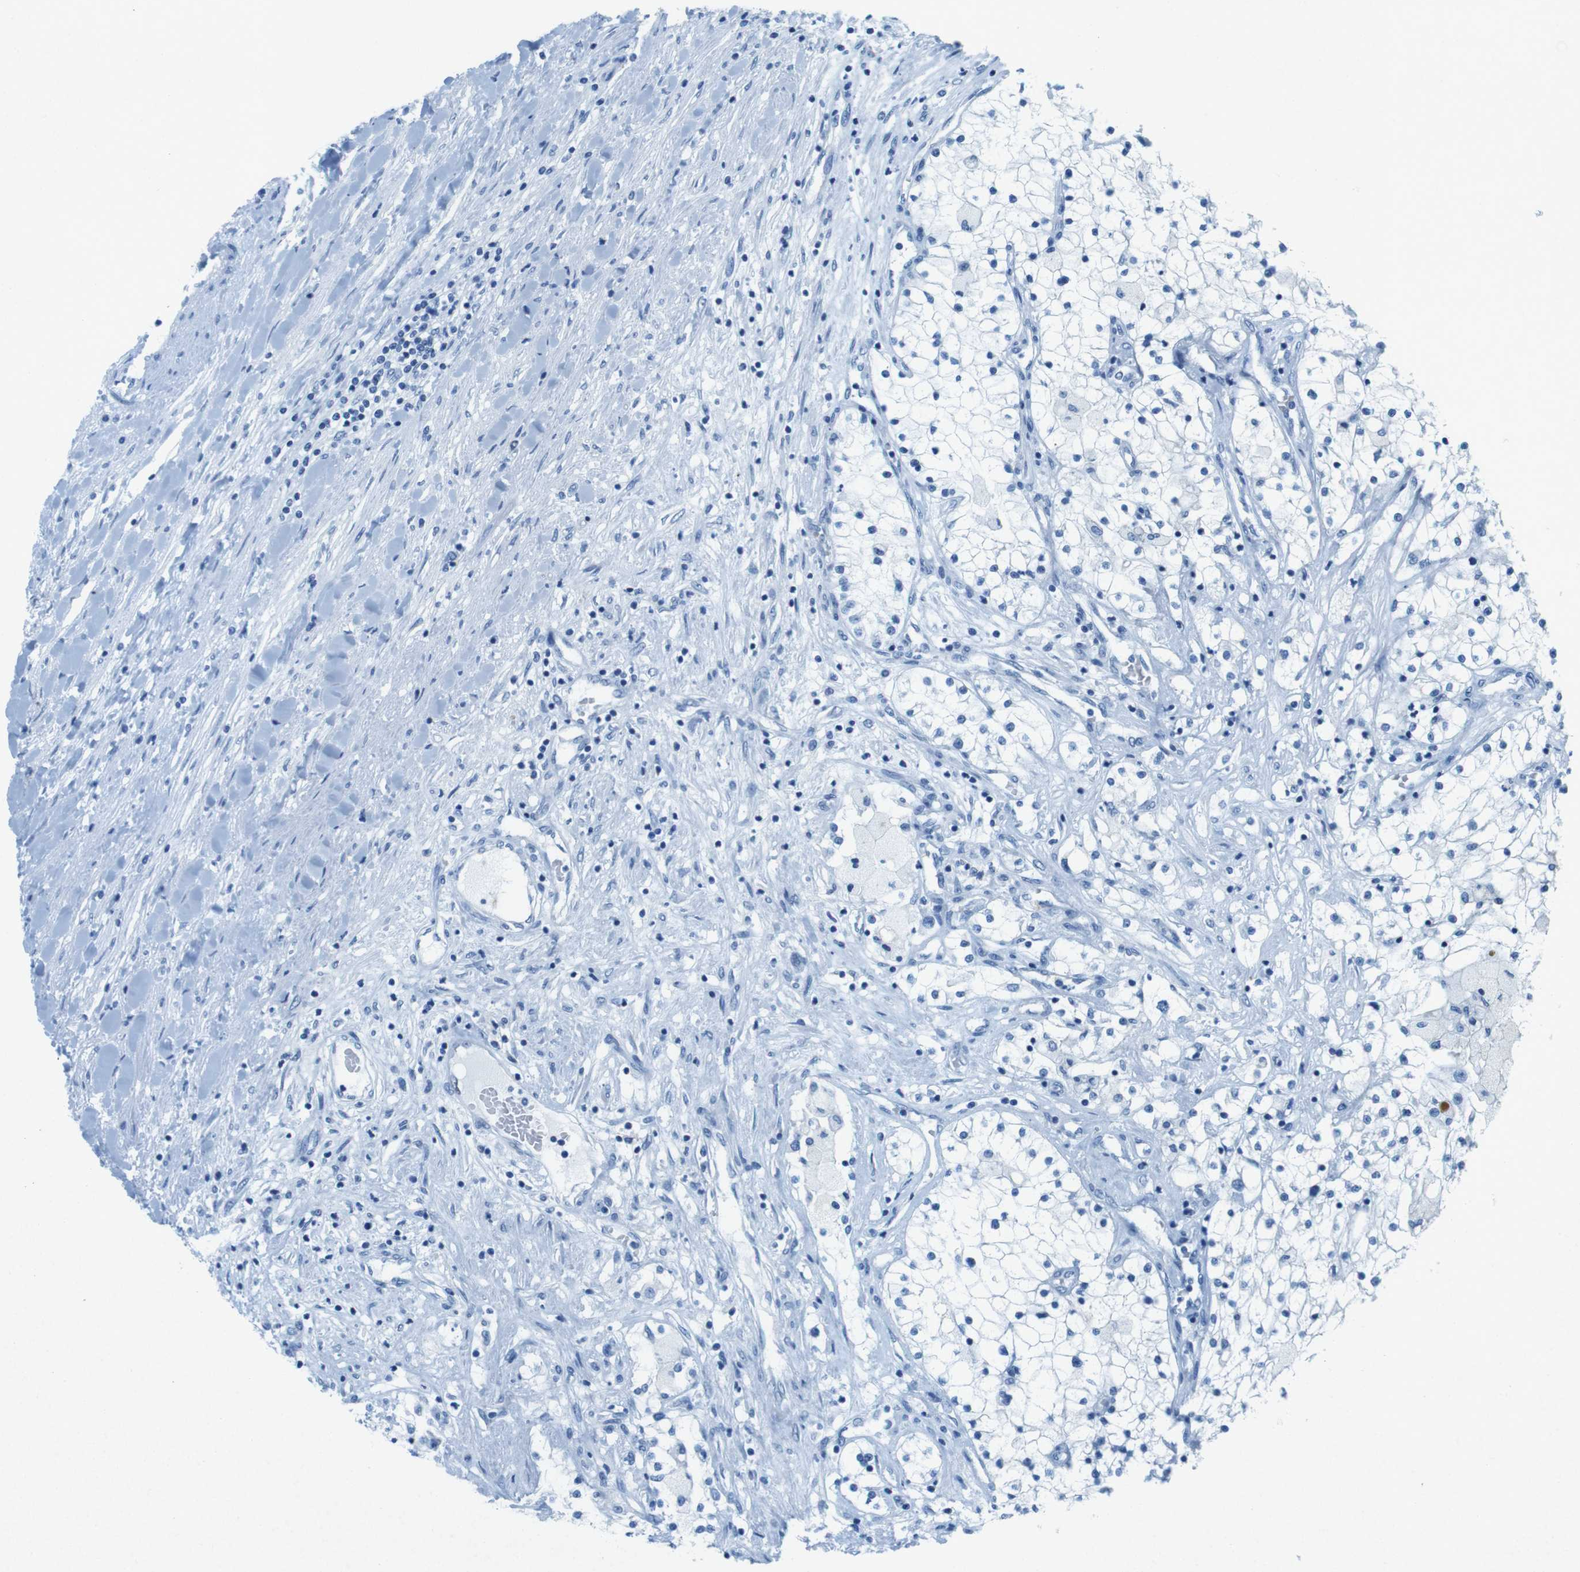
{"staining": {"intensity": "negative", "quantity": "none", "location": "none"}, "tissue": "renal cancer", "cell_type": "Tumor cells", "image_type": "cancer", "snomed": [{"axis": "morphology", "description": "Adenocarcinoma, NOS"}, {"axis": "topography", "description": "Kidney"}], "caption": "DAB (3,3'-diaminobenzidine) immunohistochemical staining of renal adenocarcinoma displays no significant positivity in tumor cells.", "gene": "CTAG1B", "patient": {"sex": "male", "age": 68}}